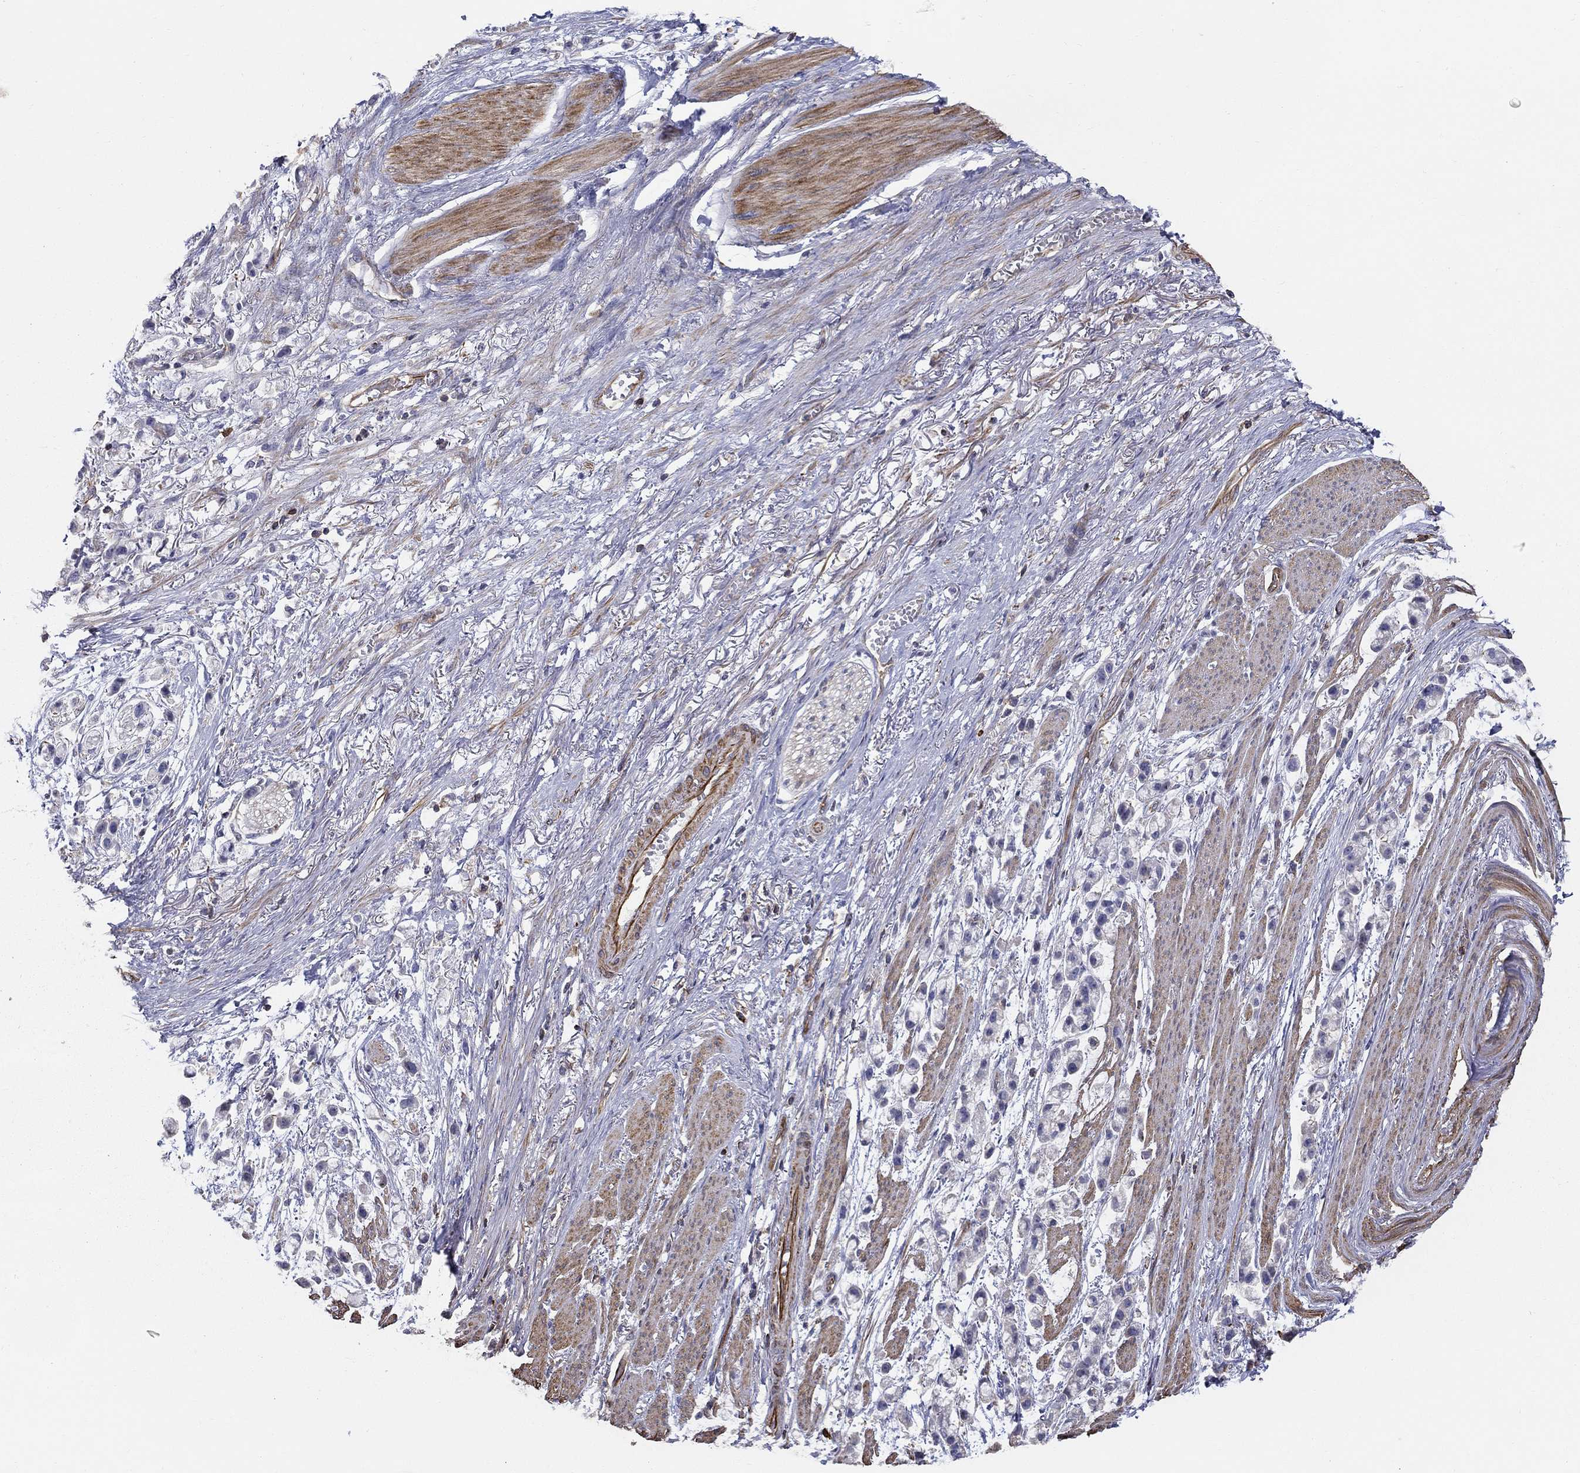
{"staining": {"intensity": "negative", "quantity": "none", "location": "none"}, "tissue": "stomach cancer", "cell_type": "Tumor cells", "image_type": "cancer", "snomed": [{"axis": "morphology", "description": "Adenocarcinoma, NOS"}, {"axis": "topography", "description": "Stomach"}], "caption": "High magnification brightfield microscopy of stomach adenocarcinoma stained with DAB (brown) and counterstained with hematoxylin (blue): tumor cells show no significant expression.", "gene": "NPHP1", "patient": {"sex": "female", "age": 81}}